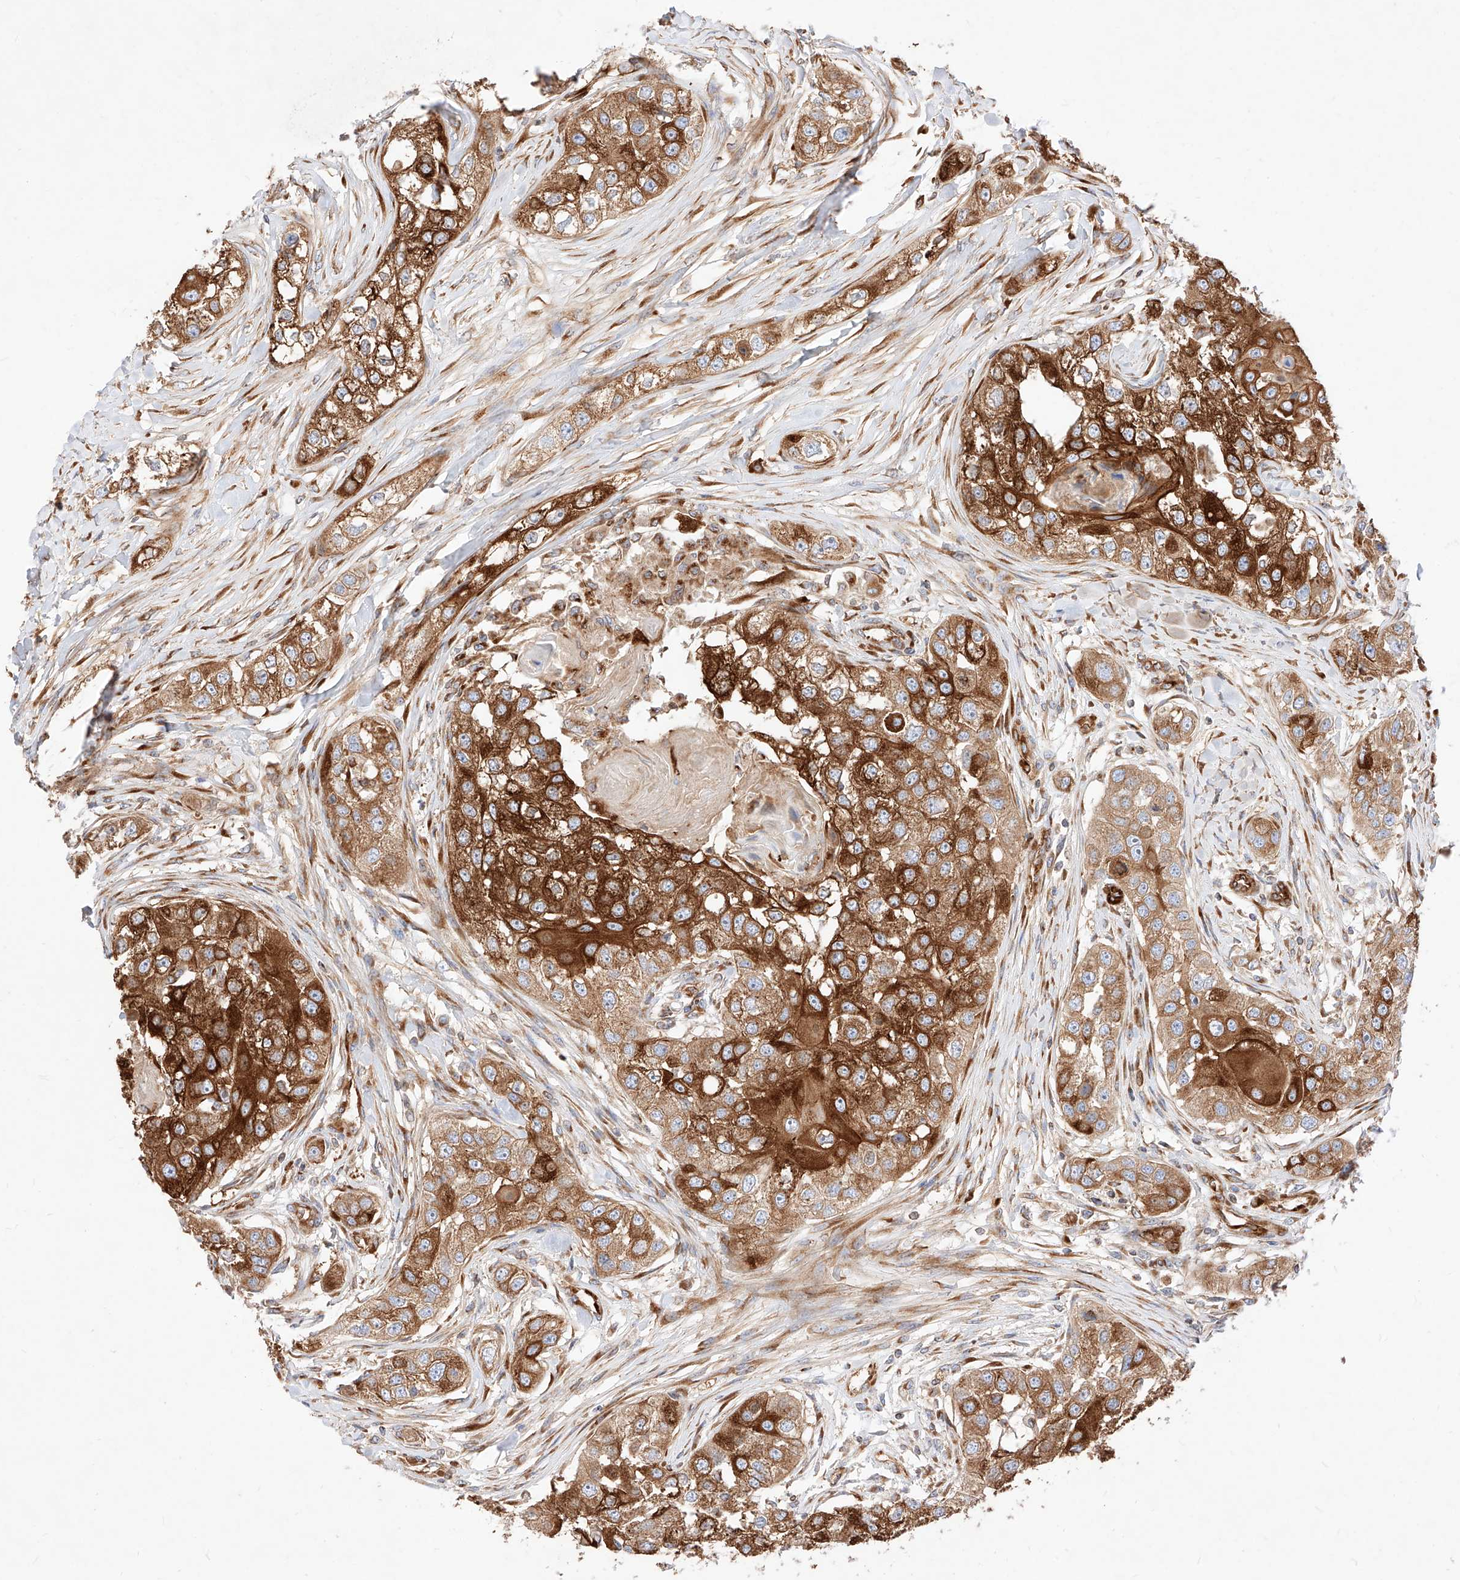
{"staining": {"intensity": "strong", "quantity": ">75%", "location": "cytoplasmic/membranous"}, "tissue": "head and neck cancer", "cell_type": "Tumor cells", "image_type": "cancer", "snomed": [{"axis": "morphology", "description": "Normal tissue, NOS"}, {"axis": "morphology", "description": "Squamous cell carcinoma, NOS"}, {"axis": "topography", "description": "Skeletal muscle"}, {"axis": "topography", "description": "Head-Neck"}], "caption": "Immunohistochemistry photomicrograph of head and neck squamous cell carcinoma stained for a protein (brown), which demonstrates high levels of strong cytoplasmic/membranous expression in approximately >75% of tumor cells.", "gene": "CSGALNACT2", "patient": {"sex": "male", "age": 51}}